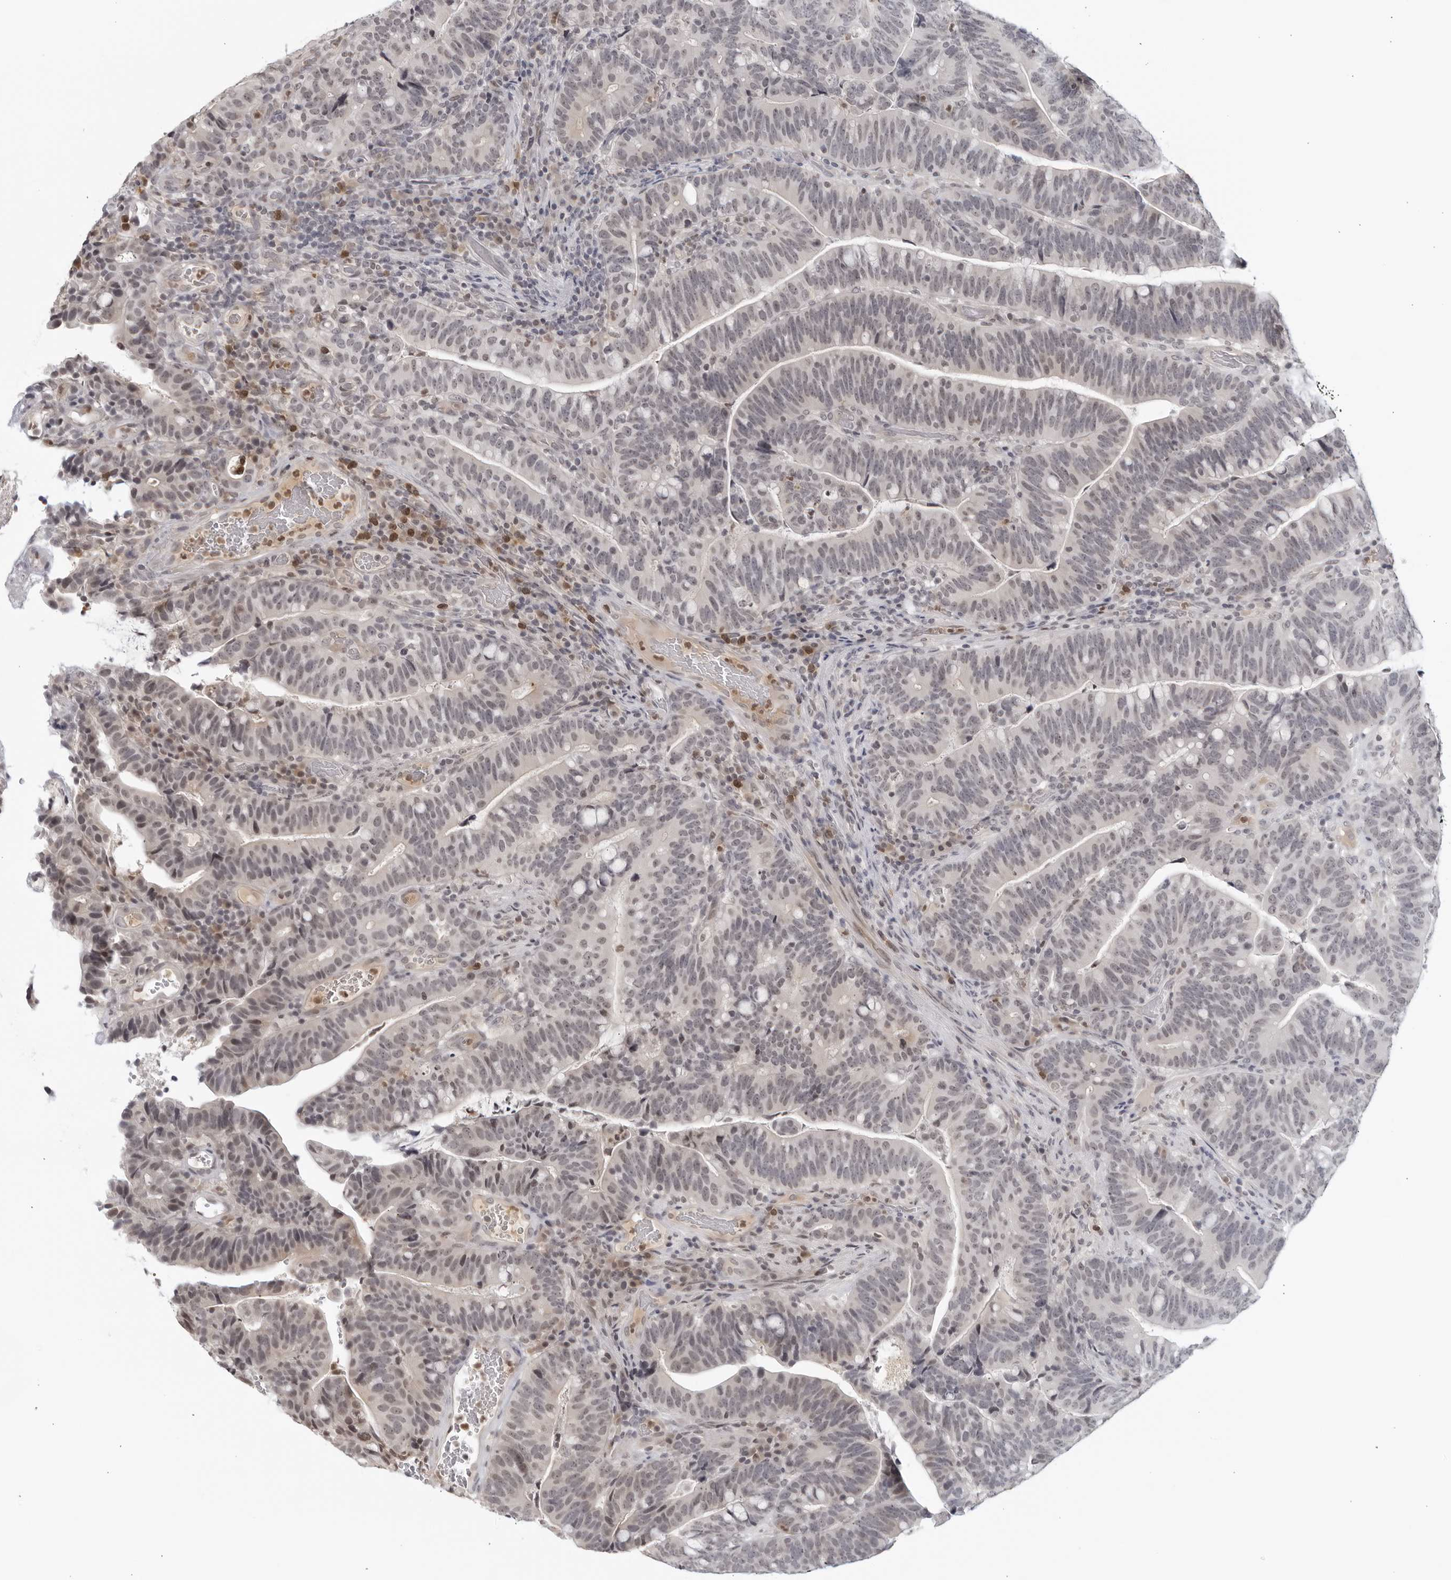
{"staining": {"intensity": "negative", "quantity": "none", "location": "none"}, "tissue": "colorectal cancer", "cell_type": "Tumor cells", "image_type": "cancer", "snomed": [{"axis": "morphology", "description": "Adenocarcinoma, NOS"}, {"axis": "topography", "description": "Colon"}], "caption": "Immunohistochemical staining of colorectal cancer exhibits no significant staining in tumor cells.", "gene": "RAB11FIP3", "patient": {"sex": "female", "age": 66}}